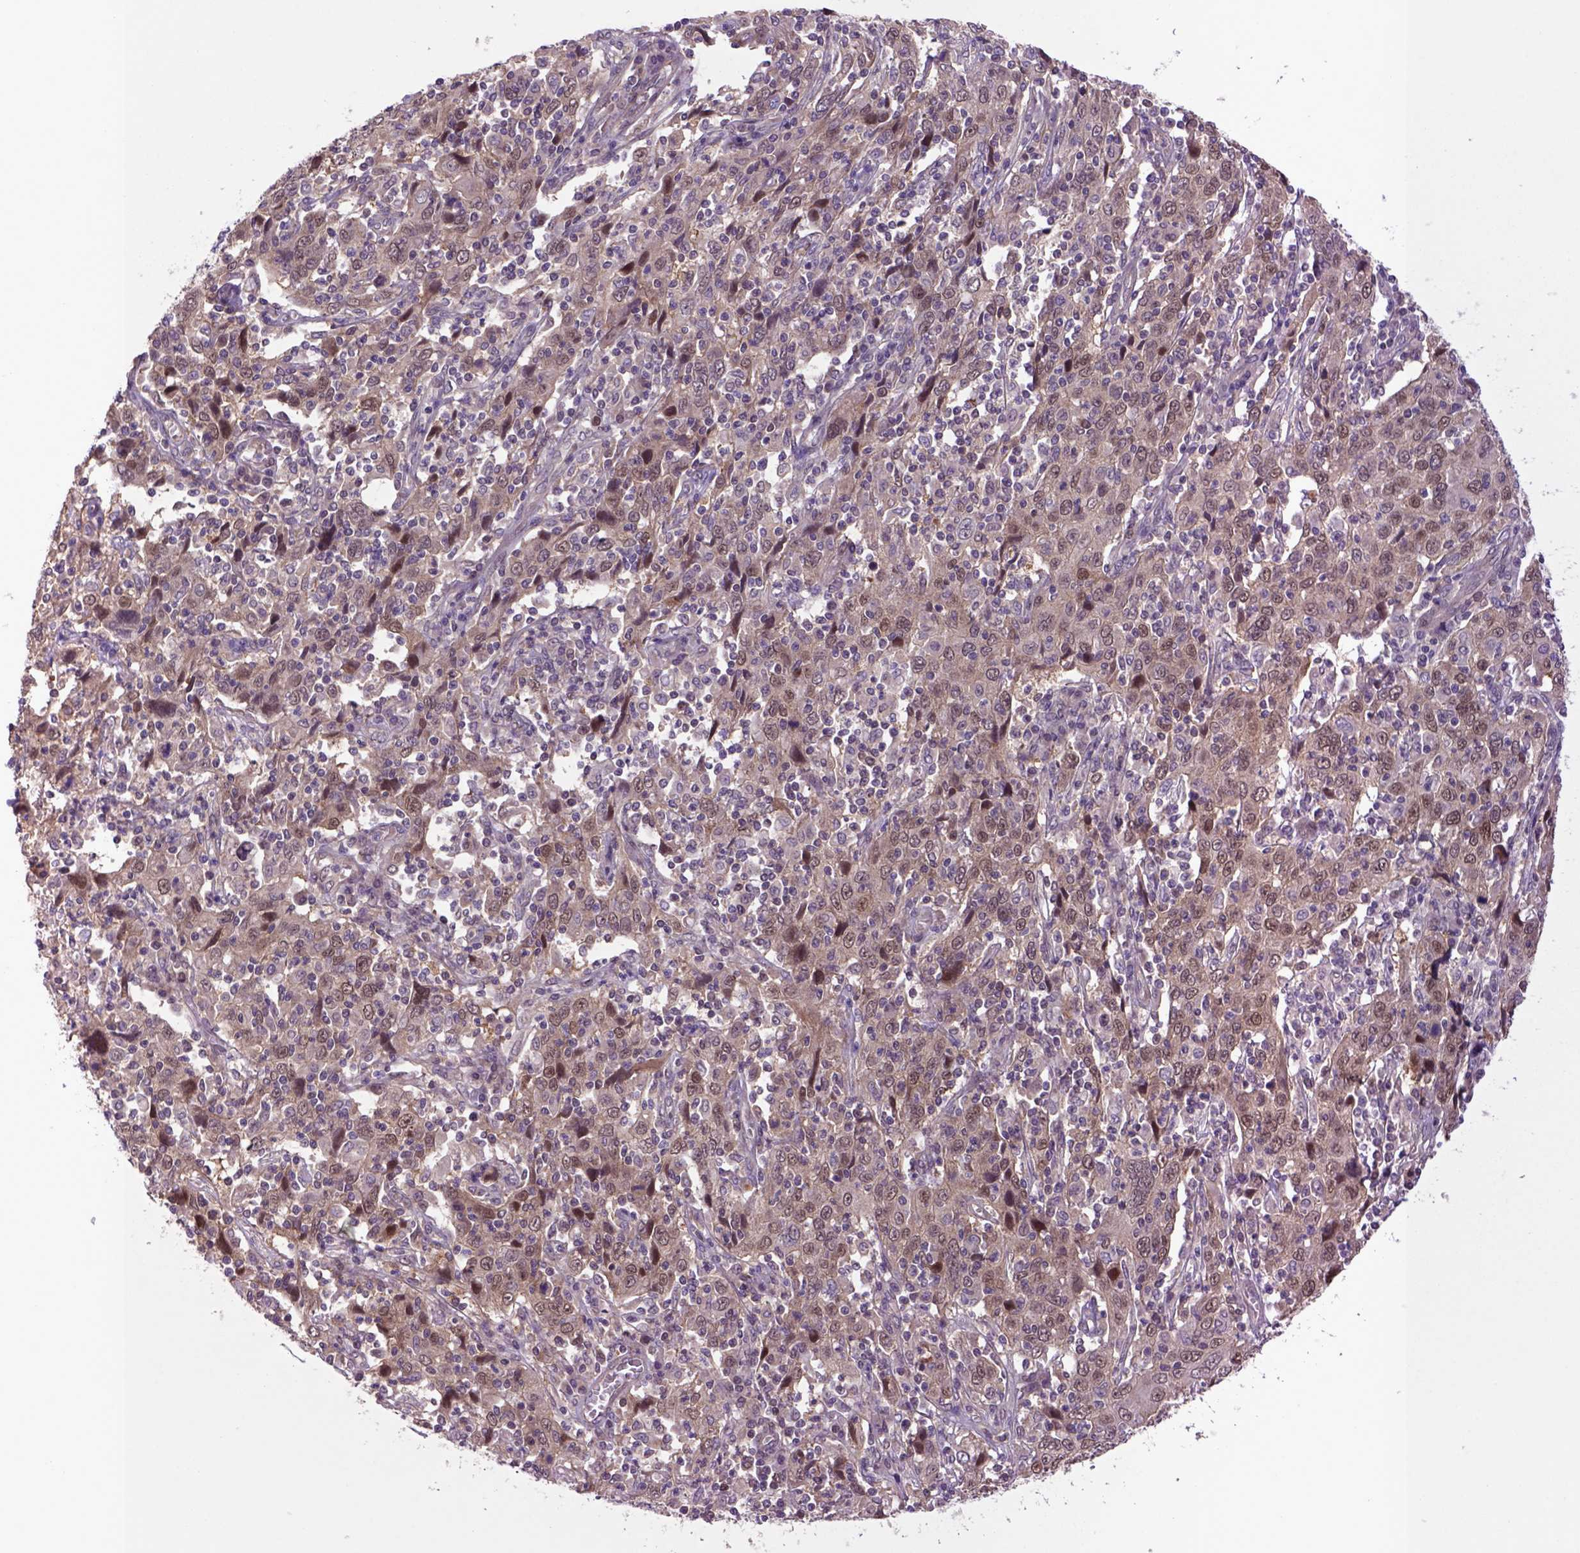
{"staining": {"intensity": "moderate", "quantity": ">75%", "location": "cytoplasmic/membranous,nuclear"}, "tissue": "cervical cancer", "cell_type": "Tumor cells", "image_type": "cancer", "snomed": [{"axis": "morphology", "description": "Squamous cell carcinoma, NOS"}, {"axis": "topography", "description": "Cervix"}], "caption": "Squamous cell carcinoma (cervical) stained with IHC exhibits moderate cytoplasmic/membranous and nuclear positivity in about >75% of tumor cells.", "gene": "HSPBP1", "patient": {"sex": "female", "age": 46}}